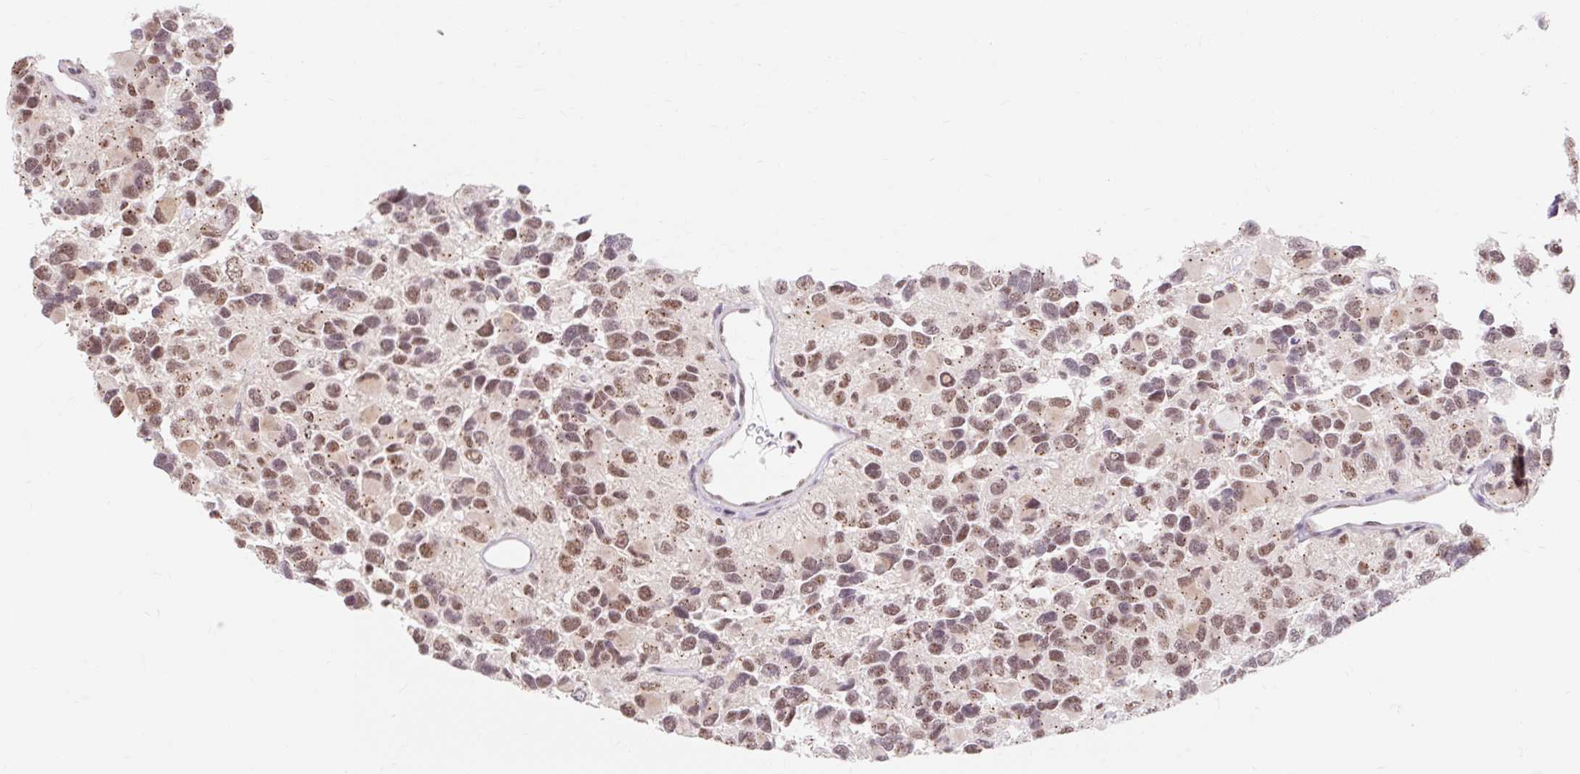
{"staining": {"intensity": "moderate", "quantity": "25%-75%", "location": "nuclear"}, "tissue": "glioma", "cell_type": "Tumor cells", "image_type": "cancer", "snomed": [{"axis": "morphology", "description": "Glioma, malignant, High grade"}, {"axis": "topography", "description": "Brain"}], "caption": "A micrograph of human malignant glioma (high-grade) stained for a protein demonstrates moderate nuclear brown staining in tumor cells. The protein is shown in brown color, while the nuclei are stained blue.", "gene": "BICRA", "patient": {"sex": "male", "age": 77}}